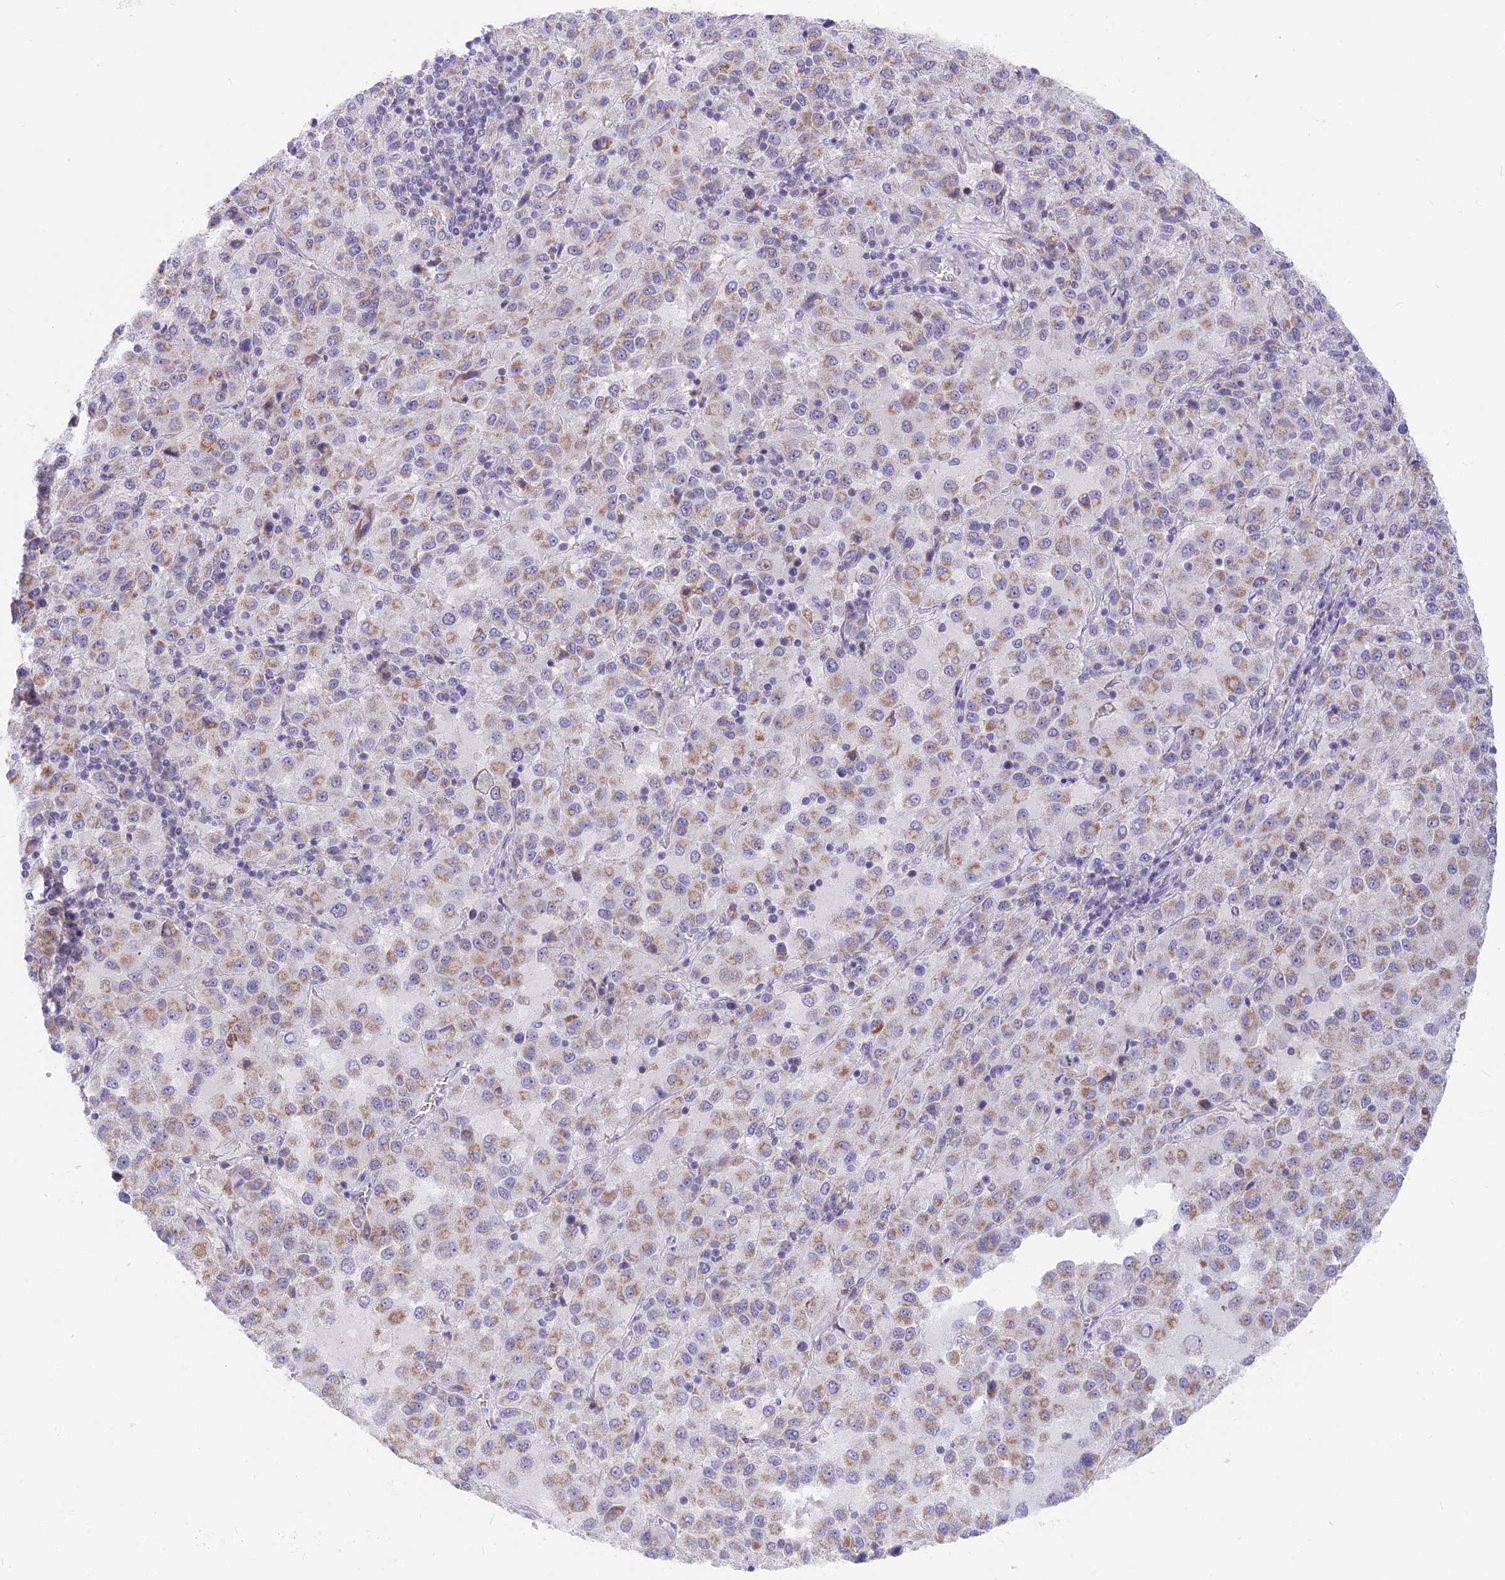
{"staining": {"intensity": "weak", "quantity": ">75%", "location": "cytoplasmic/membranous"}, "tissue": "melanoma", "cell_type": "Tumor cells", "image_type": "cancer", "snomed": [{"axis": "morphology", "description": "Malignant melanoma, Metastatic site"}, {"axis": "topography", "description": "Lung"}], "caption": "This is an image of IHC staining of melanoma, which shows weak expression in the cytoplasmic/membranous of tumor cells.", "gene": "PLAC9", "patient": {"sex": "male", "age": 64}}